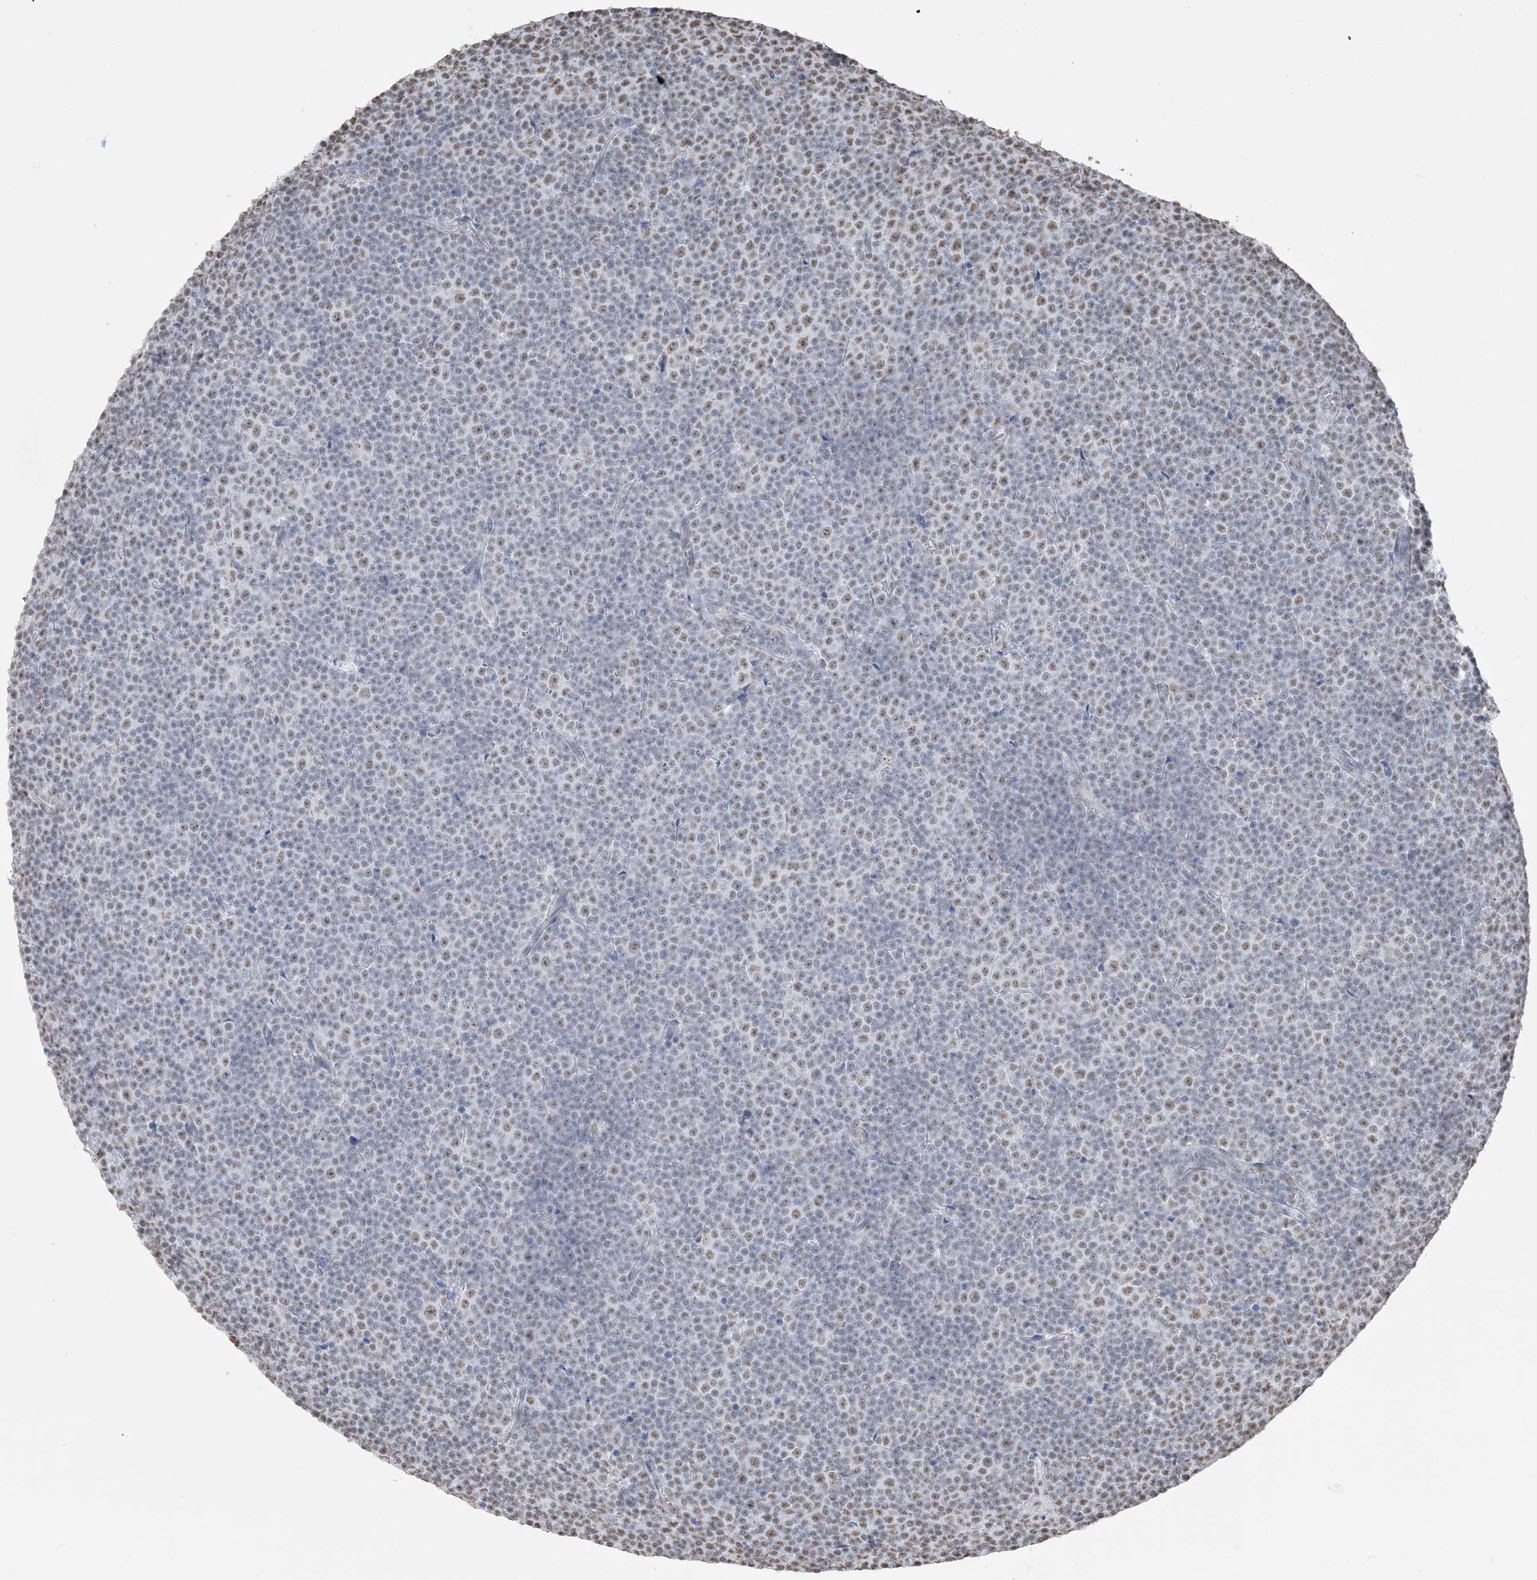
{"staining": {"intensity": "weak", "quantity": "25%-75%", "location": "nuclear"}, "tissue": "lymphoma", "cell_type": "Tumor cells", "image_type": "cancer", "snomed": [{"axis": "morphology", "description": "Malignant lymphoma, non-Hodgkin's type, Low grade"}, {"axis": "topography", "description": "Lymph node"}], "caption": "This is an image of IHC staining of malignant lymphoma, non-Hodgkin's type (low-grade), which shows weak positivity in the nuclear of tumor cells.", "gene": "ZNF792", "patient": {"sex": "female", "age": 67}}